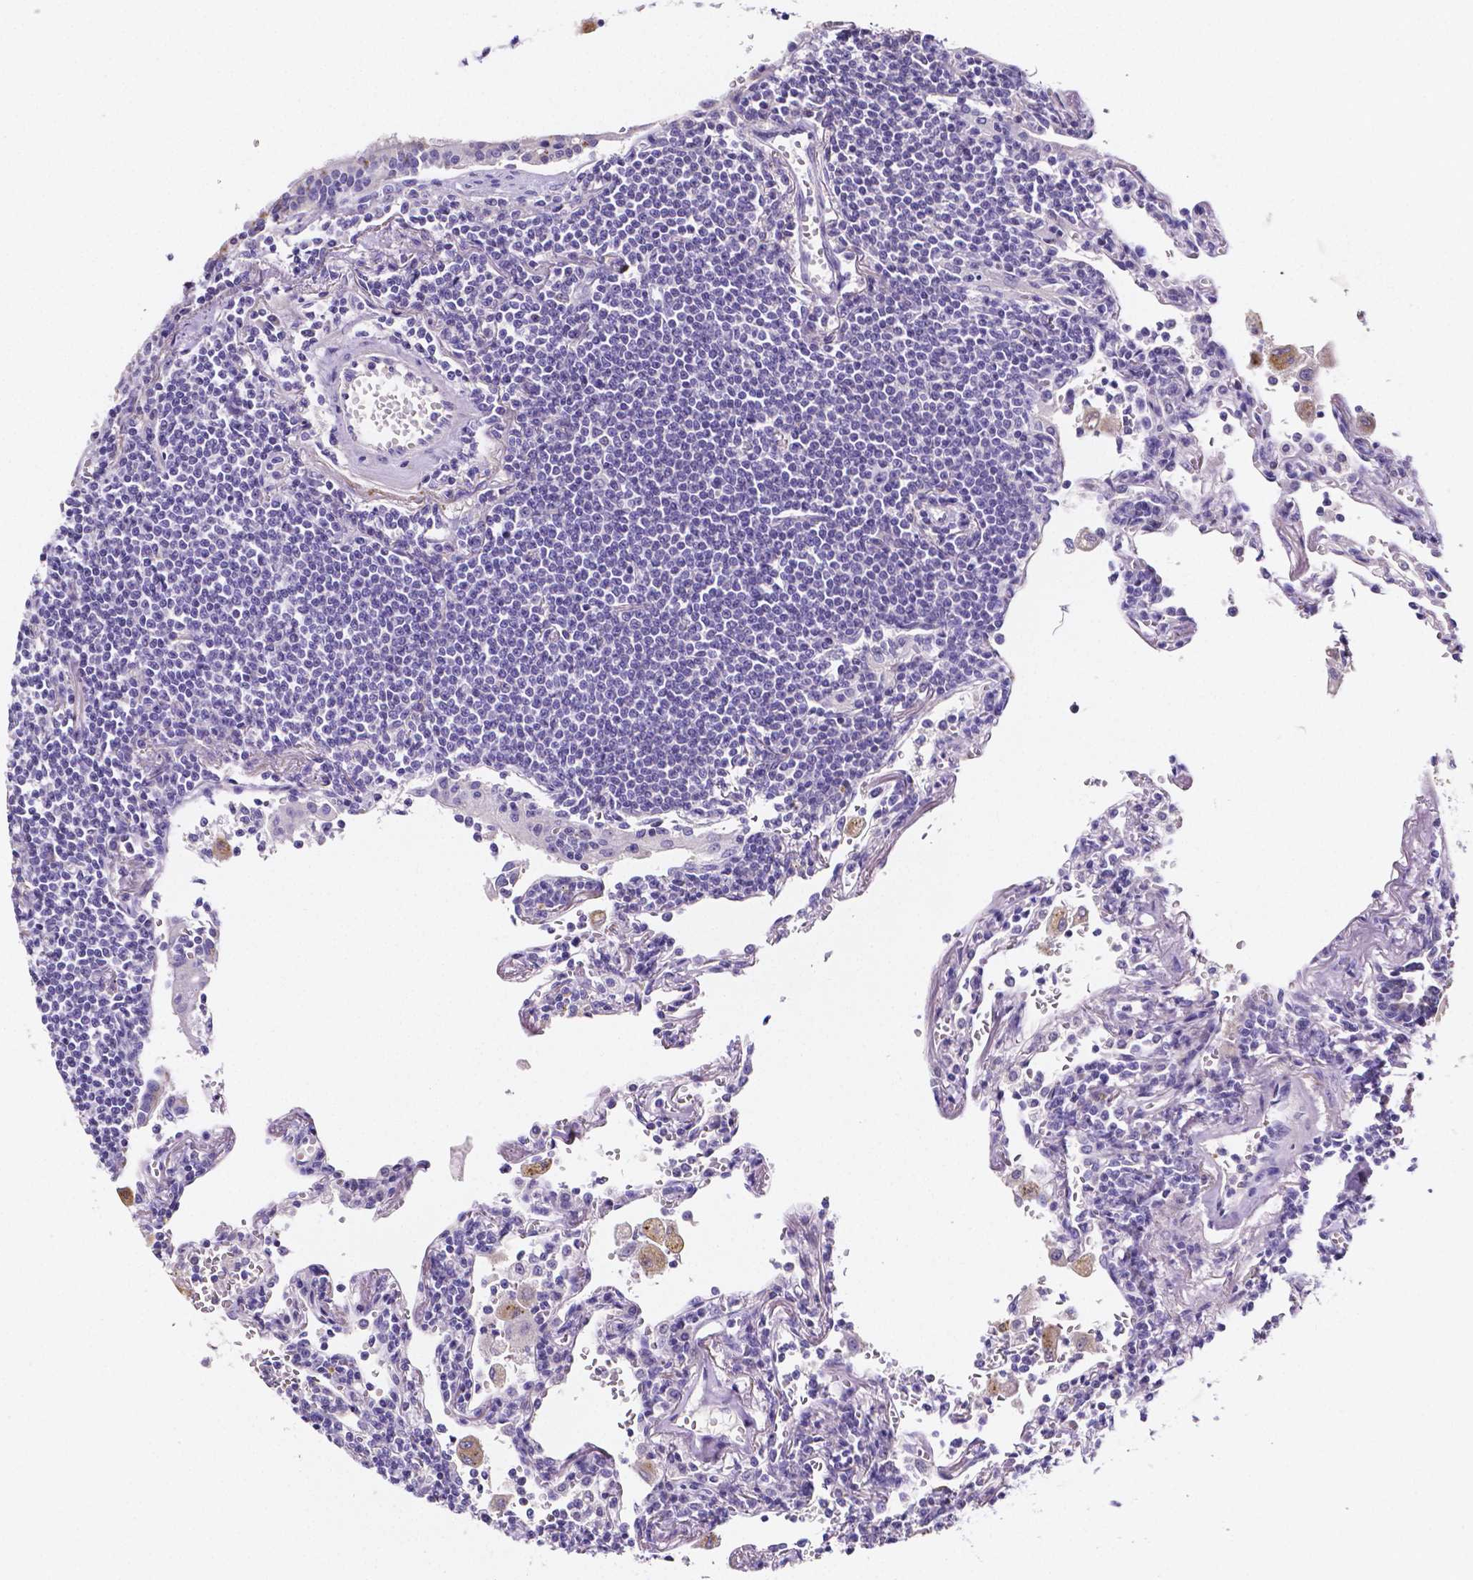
{"staining": {"intensity": "negative", "quantity": "none", "location": "none"}, "tissue": "lymphoma", "cell_type": "Tumor cells", "image_type": "cancer", "snomed": [{"axis": "morphology", "description": "Malignant lymphoma, non-Hodgkin's type, Low grade"}, {"axis": "topography", "description": "Lung"}], "caption": "This is an immunohistochemistry photomicrograph of human lymphoma. There is no positivity in tumor cells.", "gene": "NRGN", "patient": {"sex": "female", "age": 71}}